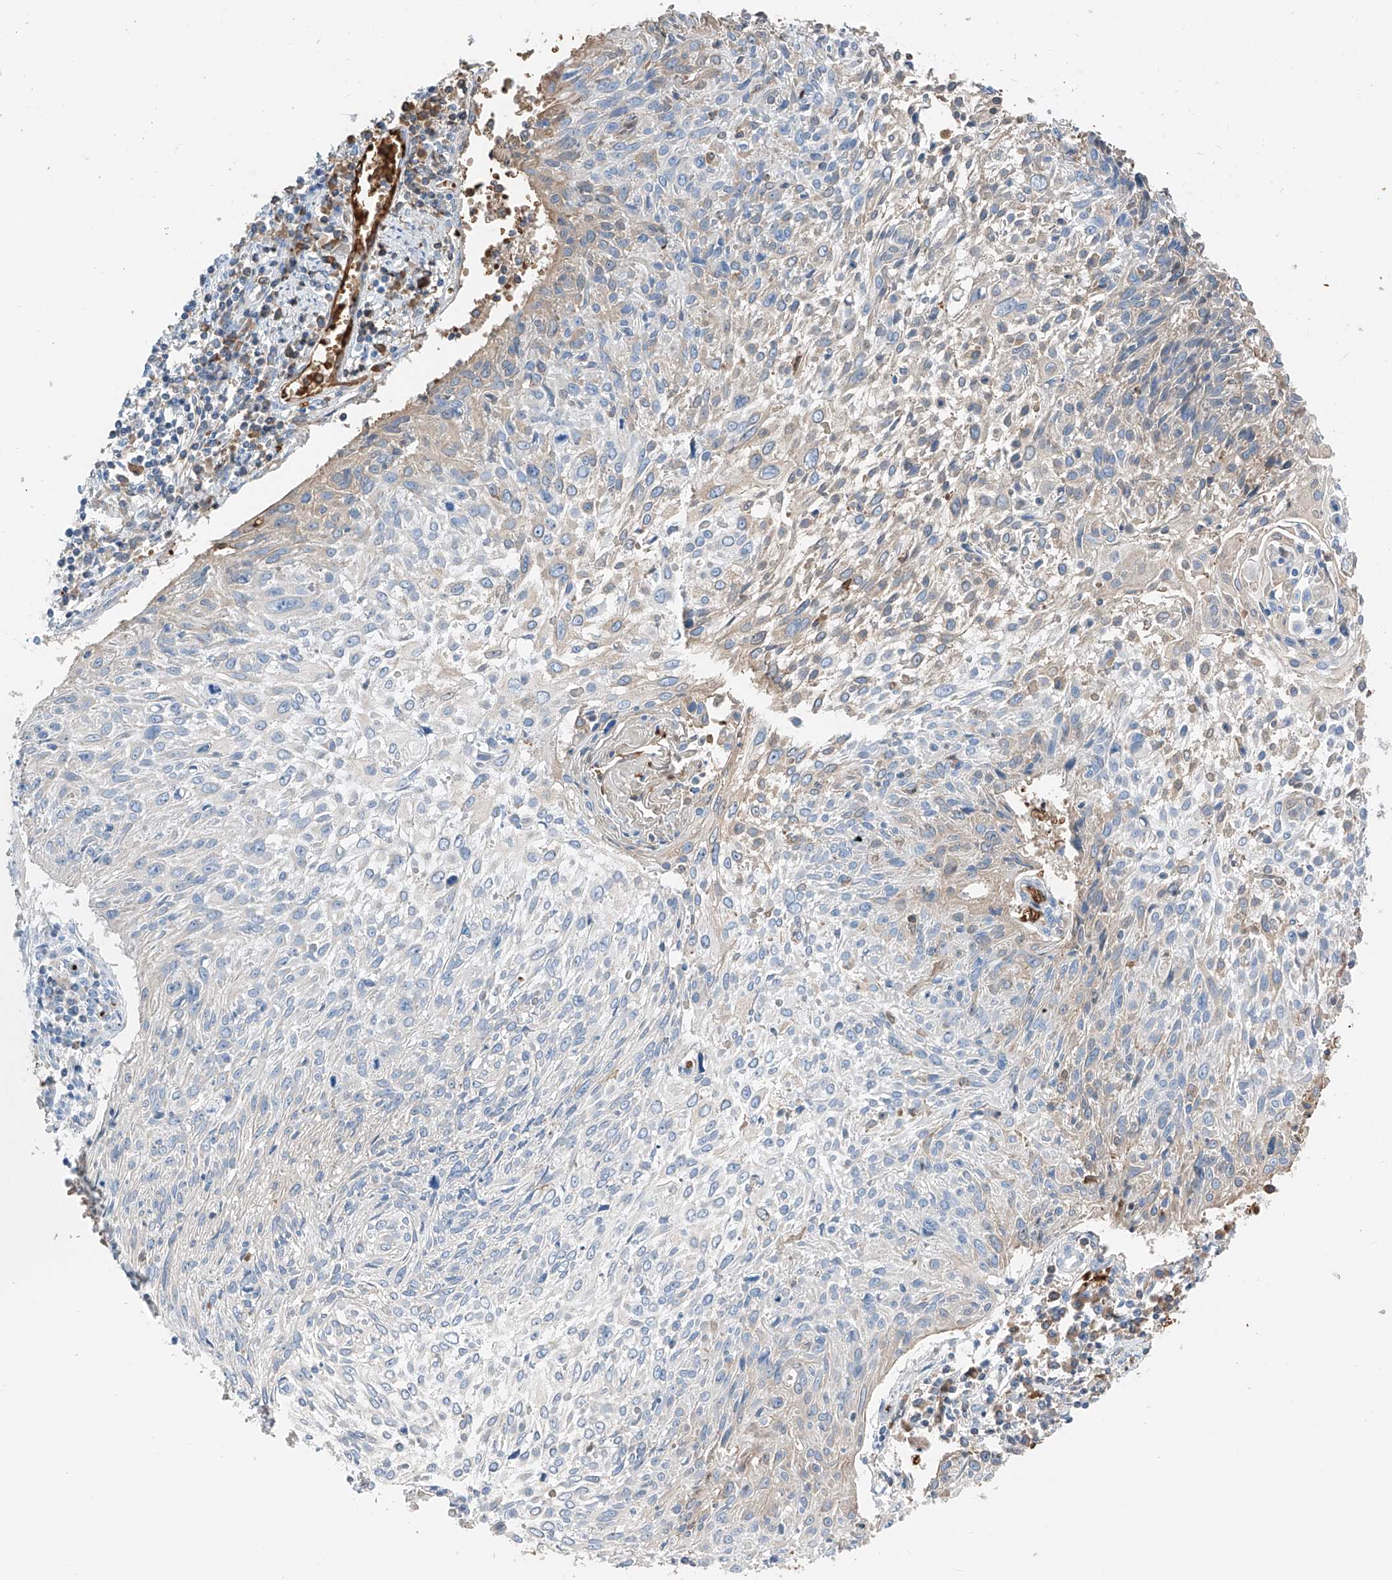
{"staining": {"intensity": "negative", "quantity": "none", "location": "none"}, "tissue": "cervical cancer", "cell_type": "Tumor cells", "image_type": "cancer", "snomed": [{"axis": "morphology", "description": "Squamous cell carcinoma, NOS"}, {"axis": "topography", "description": "Cervix"}], "caption": "Tumor cells are negative for protein expression in human squamous cell carcinoma (cervical). (Brightfield microscopy of DAB (3,3'-diaminobenzidine) IHC at high magnification).", "gene": "PRSS23", "patient": {"sex": "female", "age": 51}}